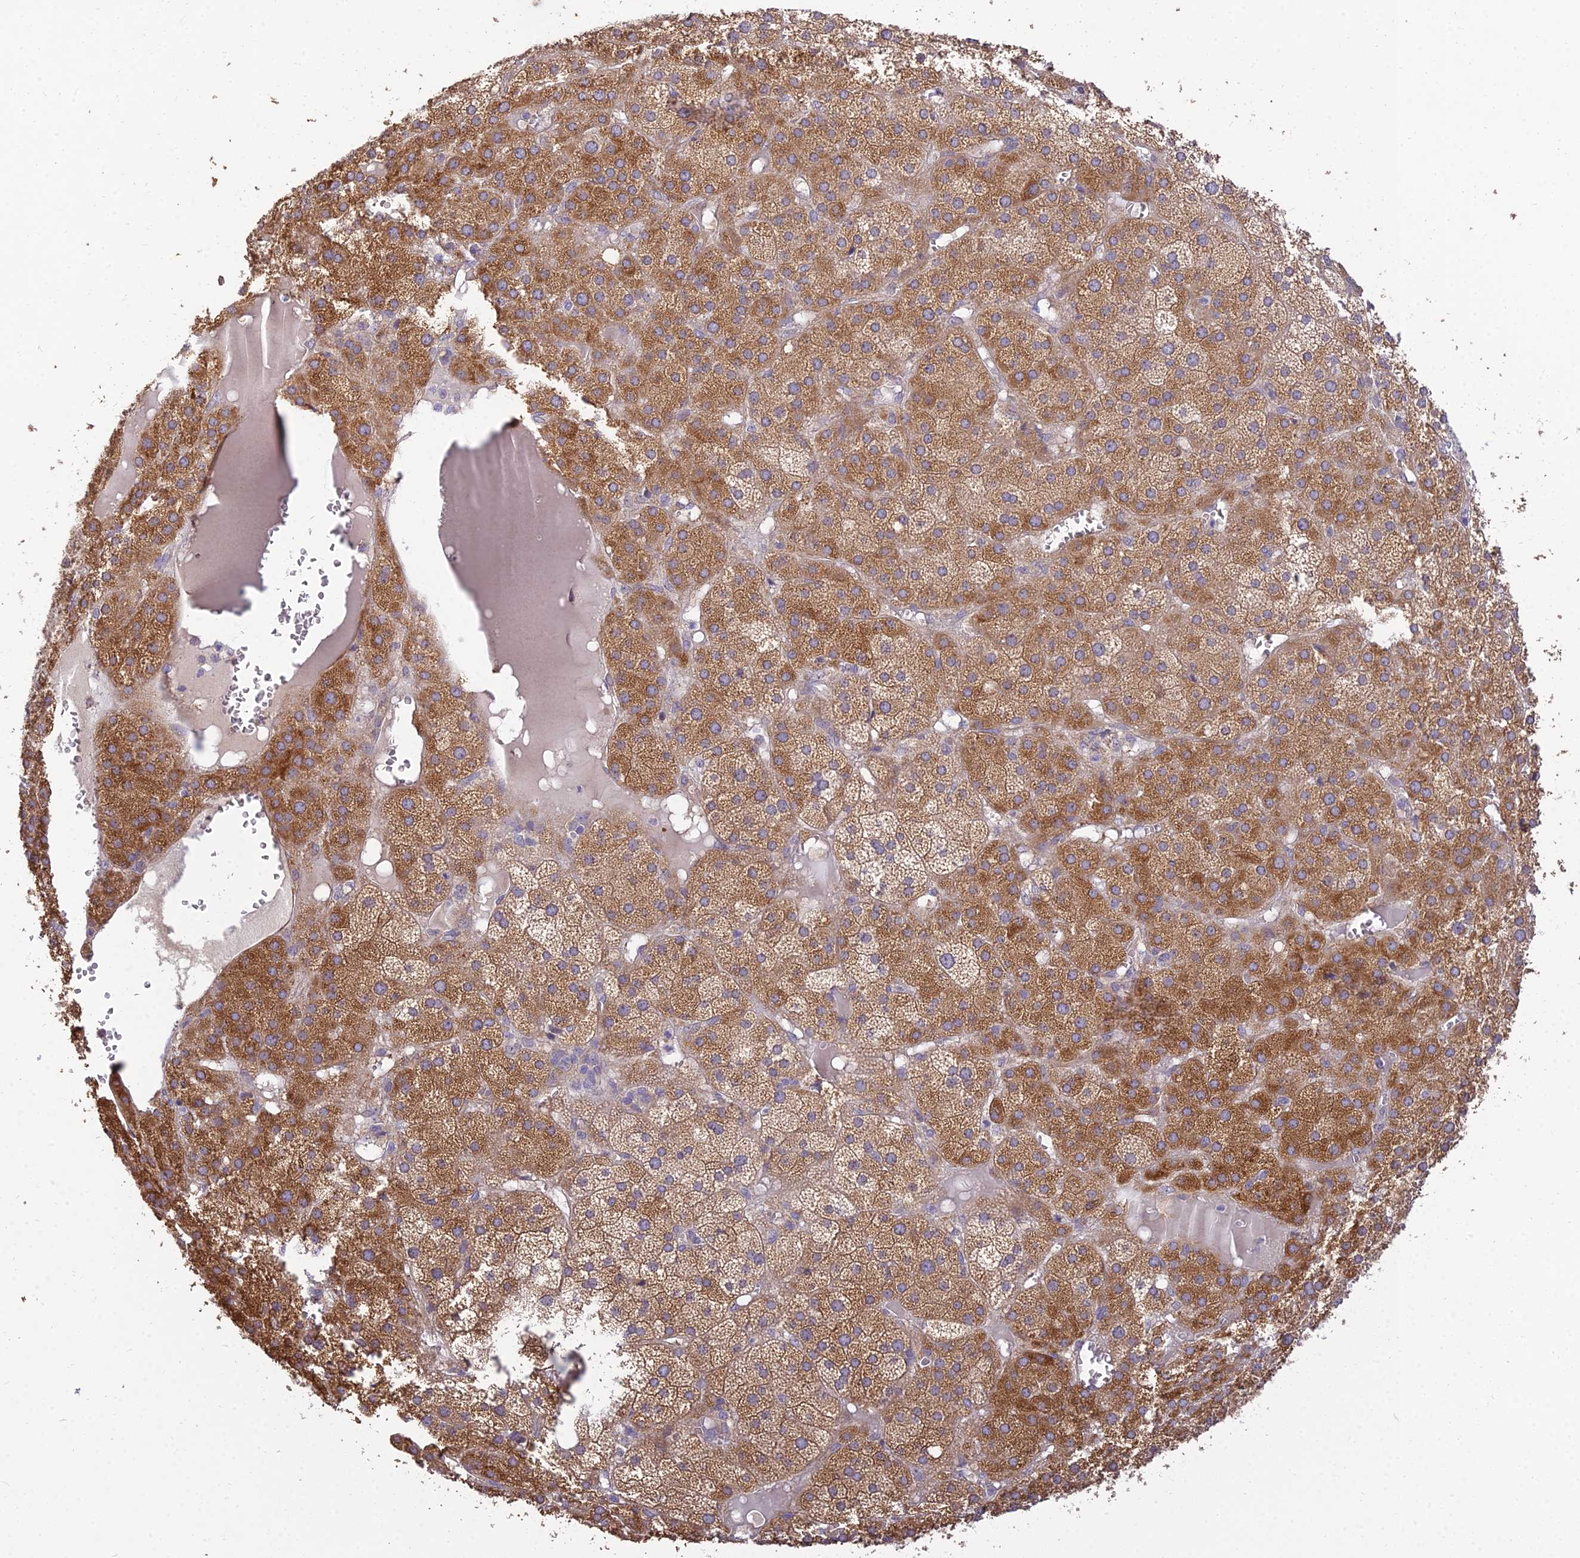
{"staining": {"intensity": "strong", "quantity": "25%-75%", "location": "cytoplasmic/membranous"}, "tissue": "adrenal gland", "cell_type": "Glandular cells", "image_type": "normal", "snomed": [{"axis": "morphology", "description": "Normal tissue, NOS"}, {"axis": "topography", "description": "Adrenal gland"}], "caption": "High-magnification brightfield microscopy of benign adrenal gland stained with DAB (brown) and counterstained with hematoxylin (blue). glandular cells exhibit strong cytoplasmic/membranous positivity is identified in about25%-75% of cells.", "gene": "ARL8A", "patient": {"sex": "female", "age": 61}}